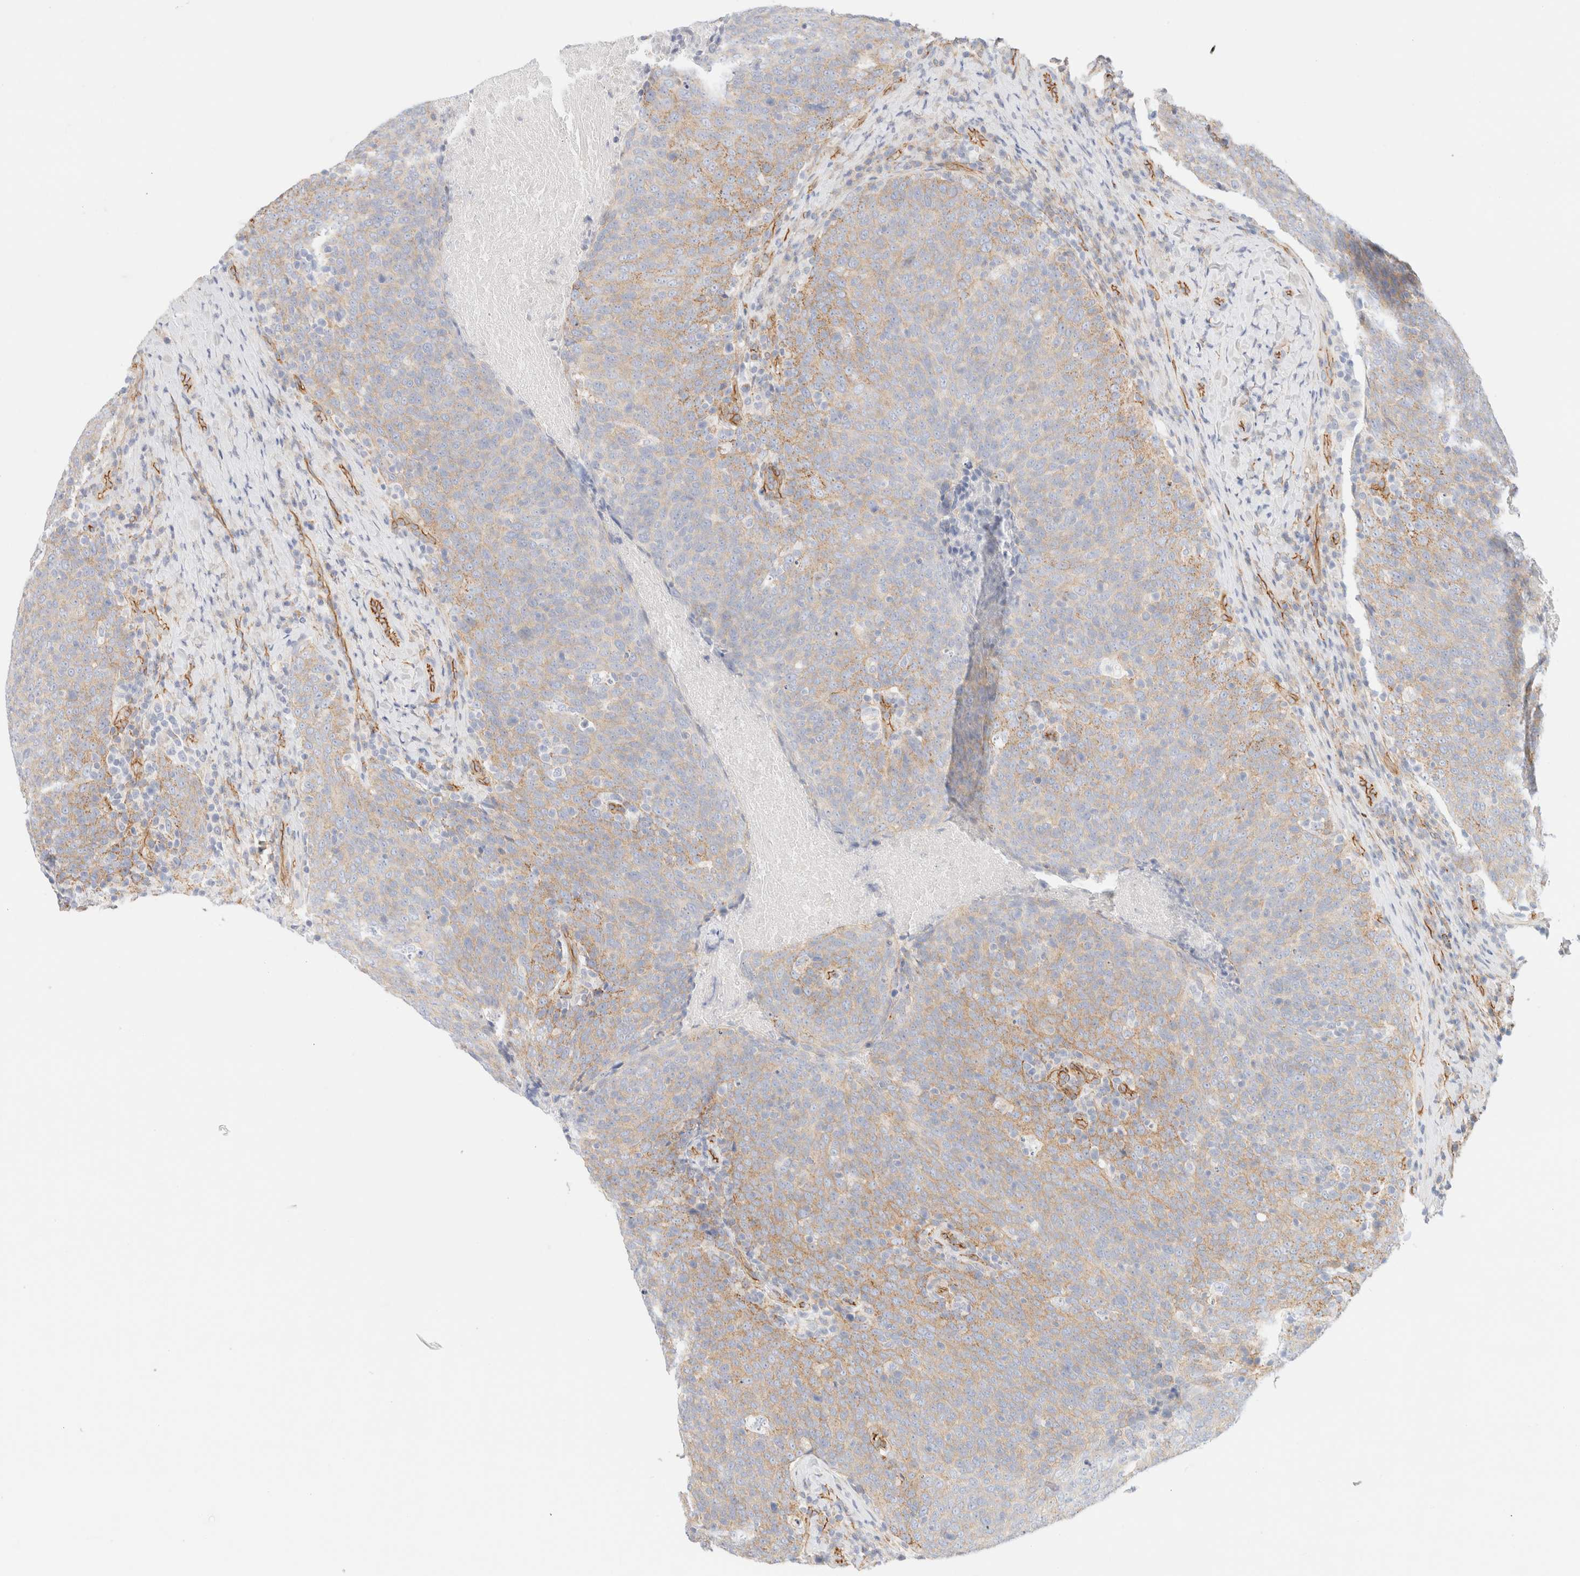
{"staining": {"intensity": "weak", "quantity": "25%-75%", "location": "cytoplasmic/membranous"}, "tissue": "head and neck cancer", "cell_type": "Tumor cells", "image_type": "cancer", "snomed": [{"axis": "morphology", "description": "Squamous cell carcinoma, NOS"}, {"axis": "morphology", "description": "Squamous cell carcinoma, metastatic, NOS"}, {"axis": "topography", "description": "Lymph node"}, {"axis": "topography", "description": "Head-Neck"}], "caption": "Tumor cells show weak cytoplasmic/membranous staining in approximately 25%-75% of cells in head and neck squamous cell carcinoma.", "gene": "CYB5R4", "patient": {"sex": "male", "age": 62}}